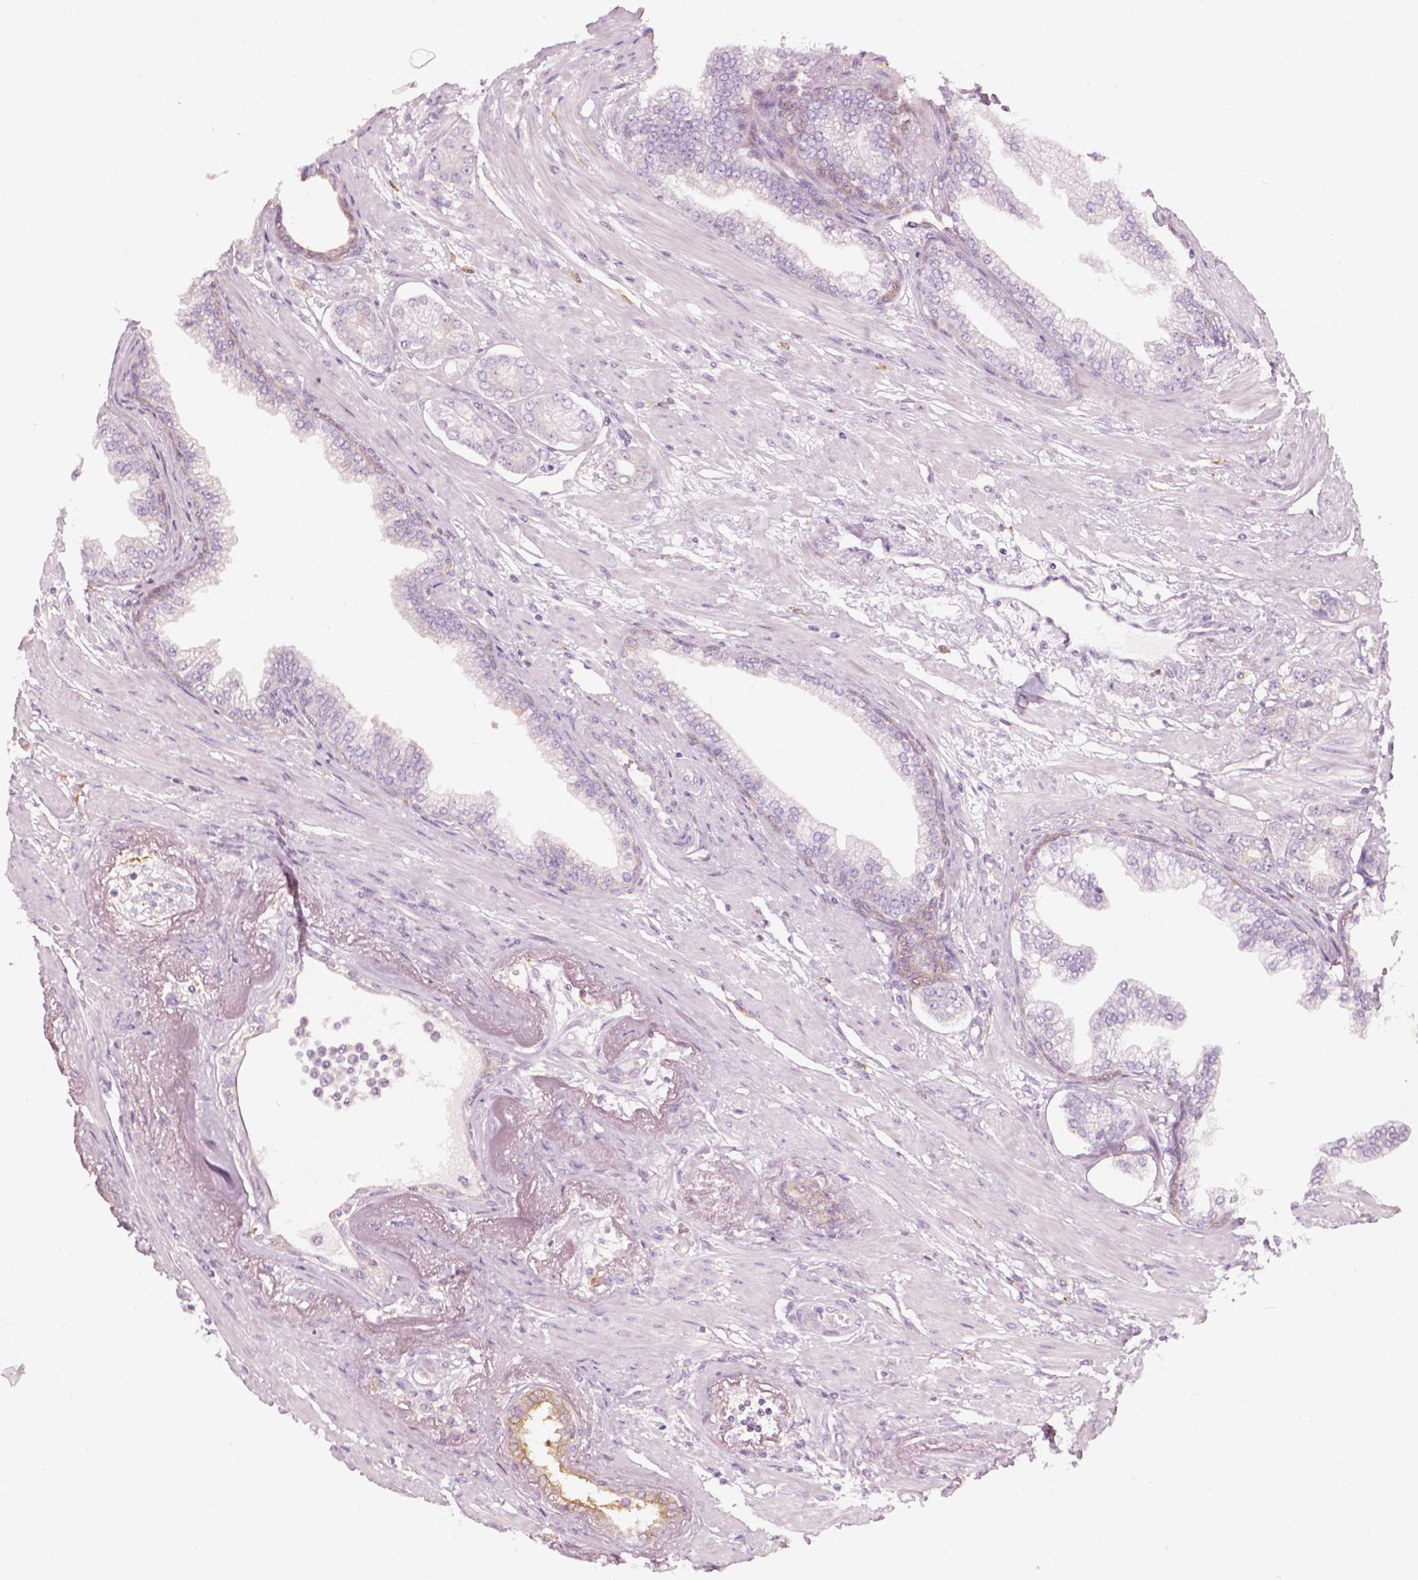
{"staining": {"intensity": "weak", "quantity": "<25%", "location": "cytoplasmic/membranous"}, "tissue": "prostate cancer", "cell_type": "Tumor cells", "image_type": "cancer", "snomed": [{"axis": "morphology", "description": "Adenocarcinoma, Low grade"}, {"axis": "topography", "description": "Prostate"}], "caption": "IHC of prostate cancer exhibits no positivity in tumor cells.", "gene": "SHMT1", "patient": {"sex": "male", "age": 60}}